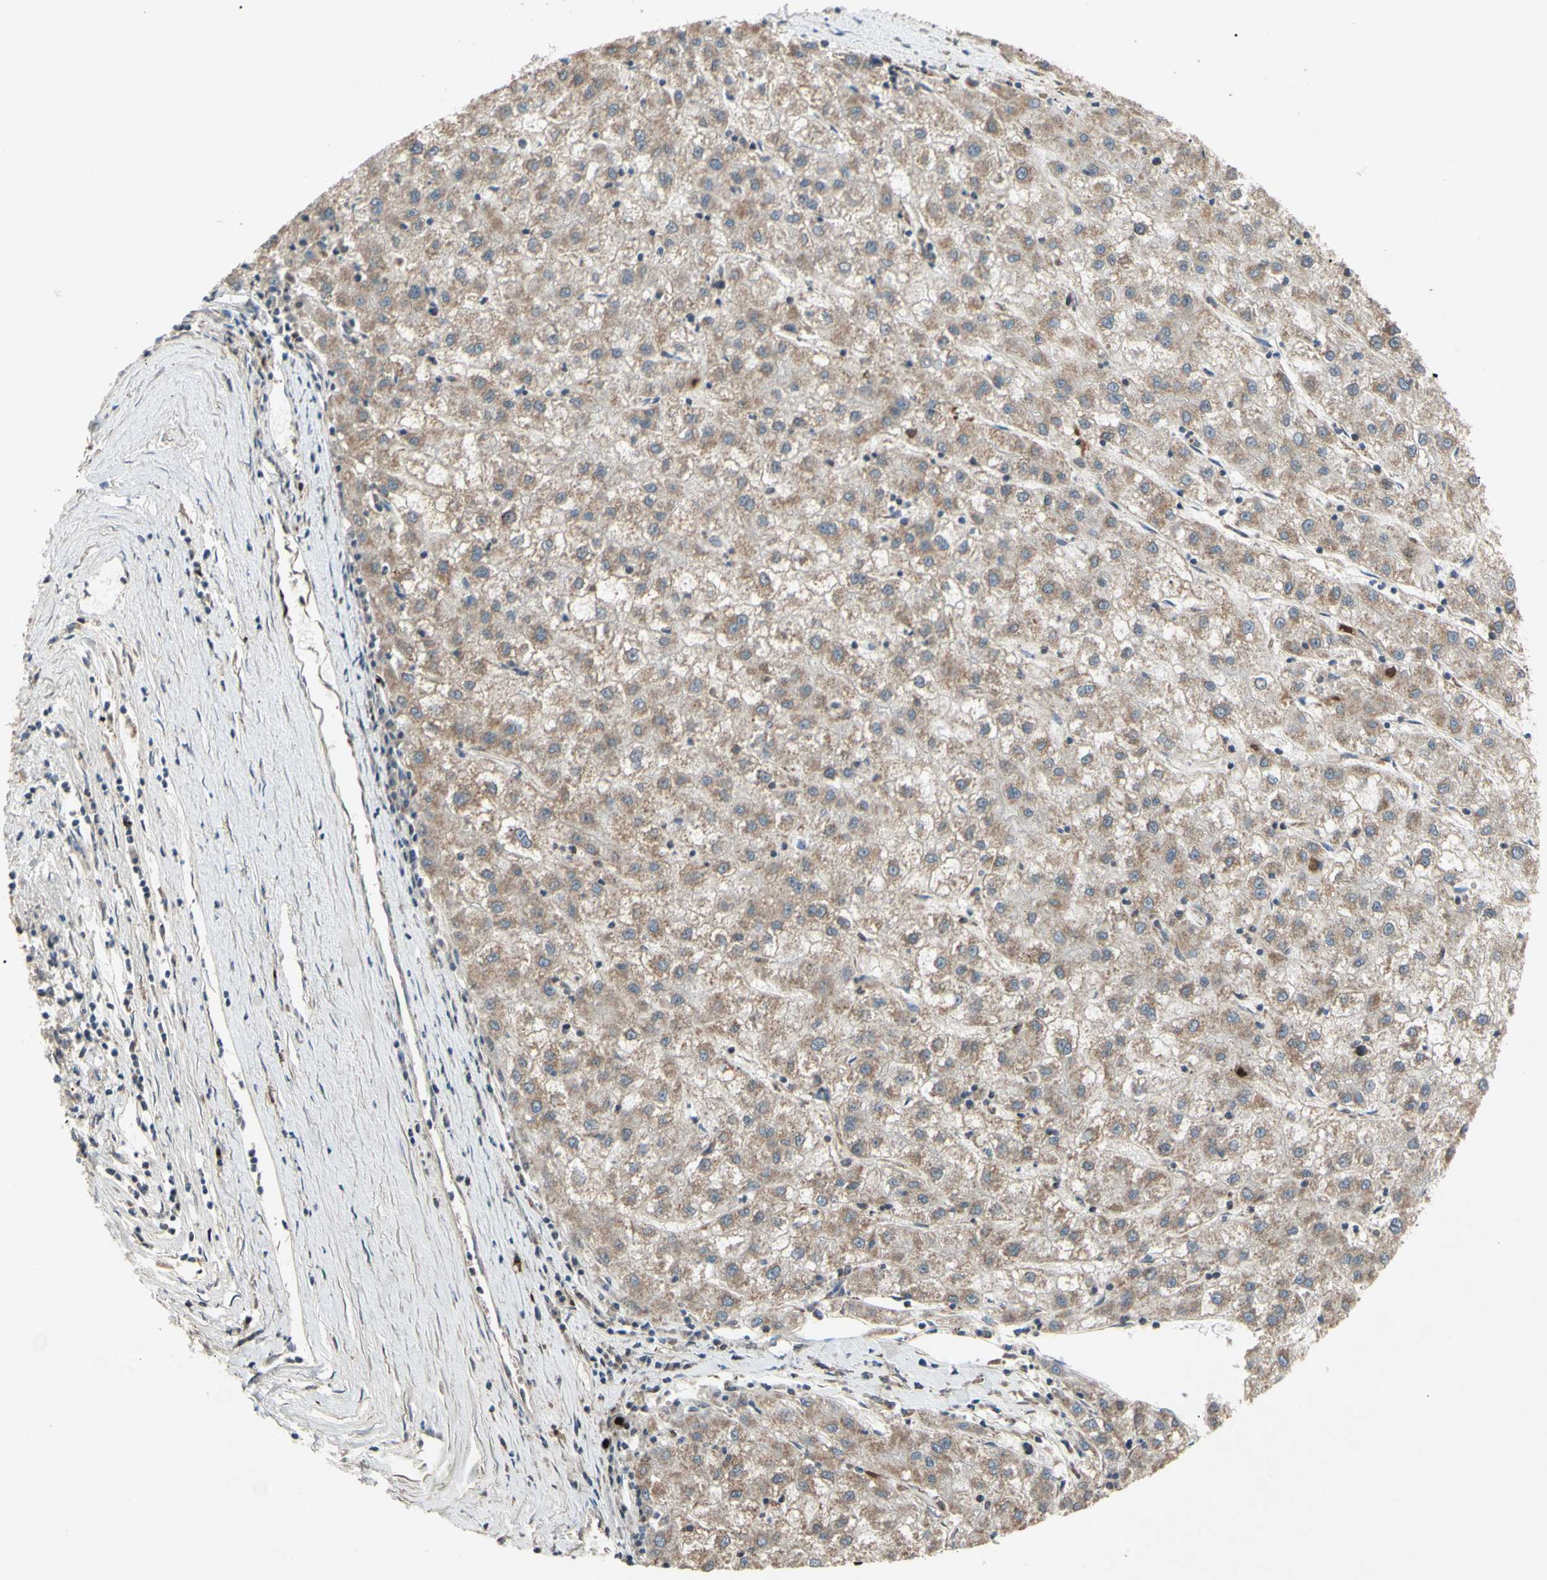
{"staining": {"intensity": "moderate", "quantity": ">75%", "location": "cytoplasmic/membranous"}, "tissue": "liver cancer", "cell_type": "Tumor cells", "image_type": "cancer", "snomed": [{"axis": "morphology", "description": "Carcinoma, Hepatocellular, NOS"}, {"axis": "topography", "description": "Liver"}], "caption": "A brown stain shows moderate cytoplasmic/membranous expression of a protein in liver cancer (hepatocellular carcinoma) tumor cells. (DAB (3,3'-diaminobenzidine) IHC, brown staining for protein, blue staining for nuclei).", "gene": "CD164", "patient": {"sex": "male", "age": 72}}